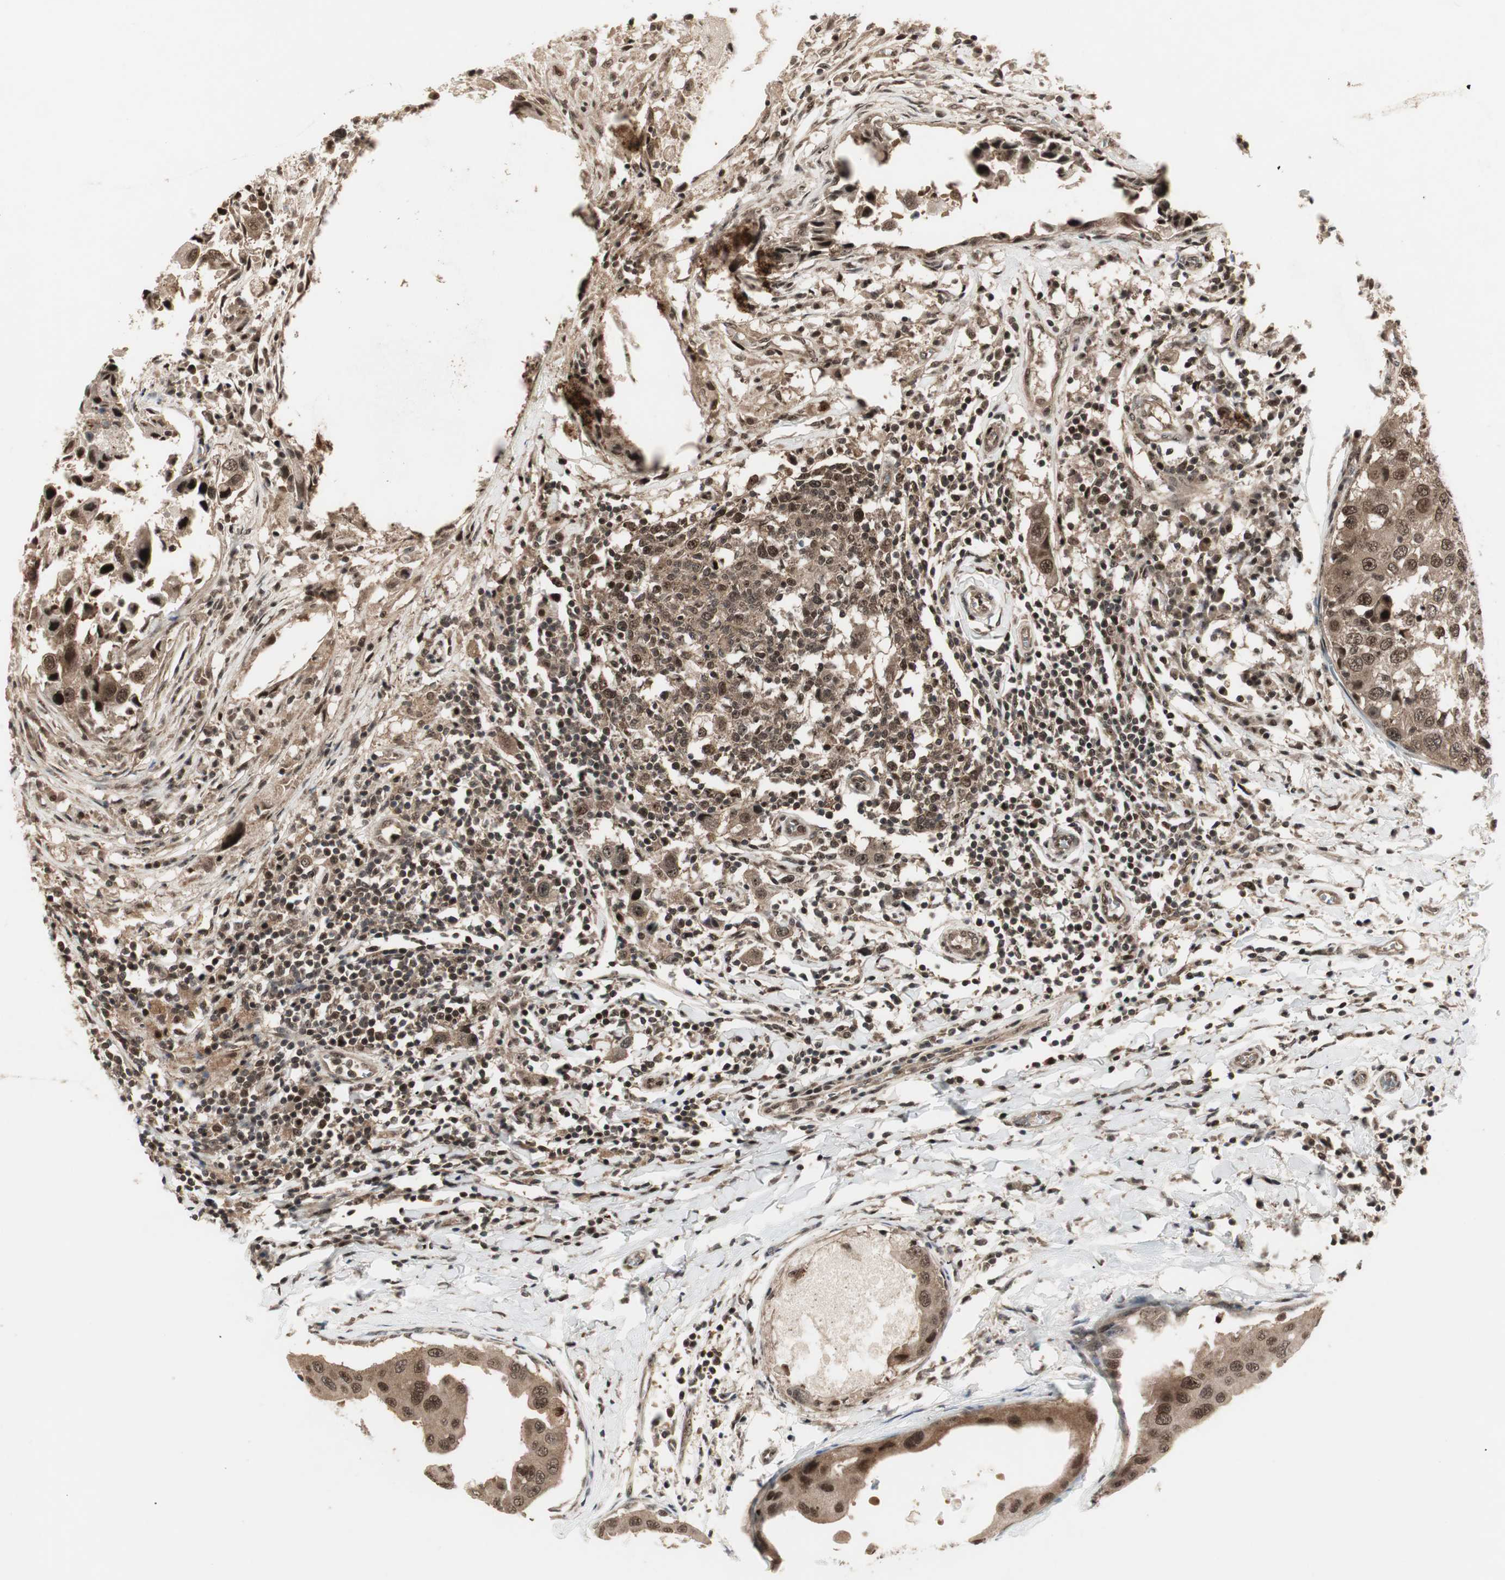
{"staining": {"intensity": "moderate", "quantity": ">75%", "location": "cytoplasmic/membranous,nuclear"}, "tissue": "breast cancer", "cell_type": "Tumor cells", "image_type": "cancer", "snomed": [{"axis": "morphology", "description": "Duct carcinoma"}, {"axis": "topography", "description": "Breast"}], "caption": "Invasive ductal carcinoma (breast) stained for a protein exhibits moderate cytoplasmic/membranous and nuclear positivity in tumor cells.", "gene": "CSNK2B", "patient": {"sex": "female", "age": 27}}